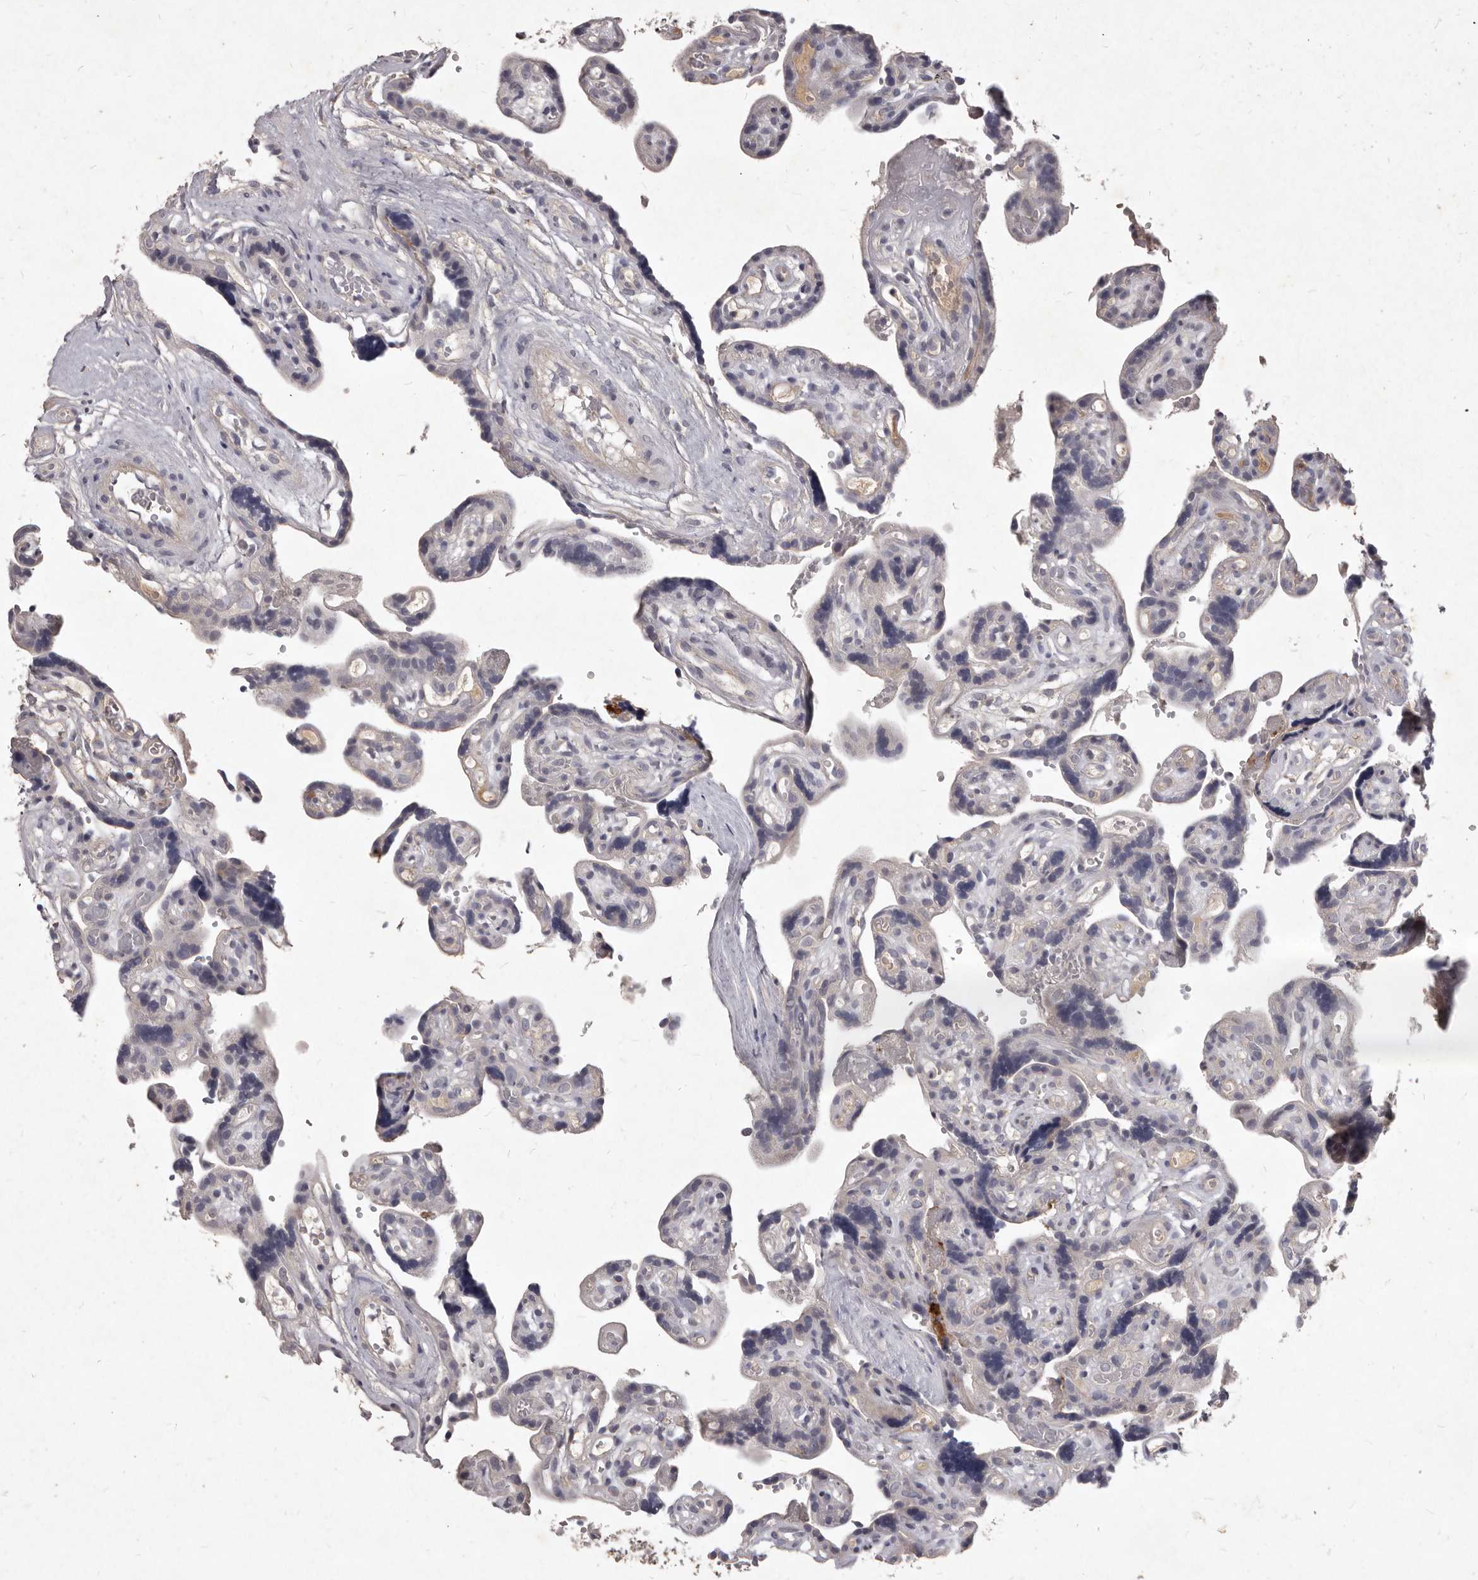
{"staining": {"intensity": "negative", "quantity": "none", "location": "none"}, "tissue": "placenta", "cell_type": "Decidual cells", "image_type": "normal", "snomed": [{"axis": "morphology", "description": "Normal tissue, NOS"}, {"axis": "topography", "description": "Placenta"}], "caption": "This micrograph is of normal placenta stained with immunohistochemistry to label a protein in brown with the nuclei are counter-stained blue. There is no staining in decidual cells.", "gene": "GPRC5C", "patient": {"sex": "female", "age": 30}}